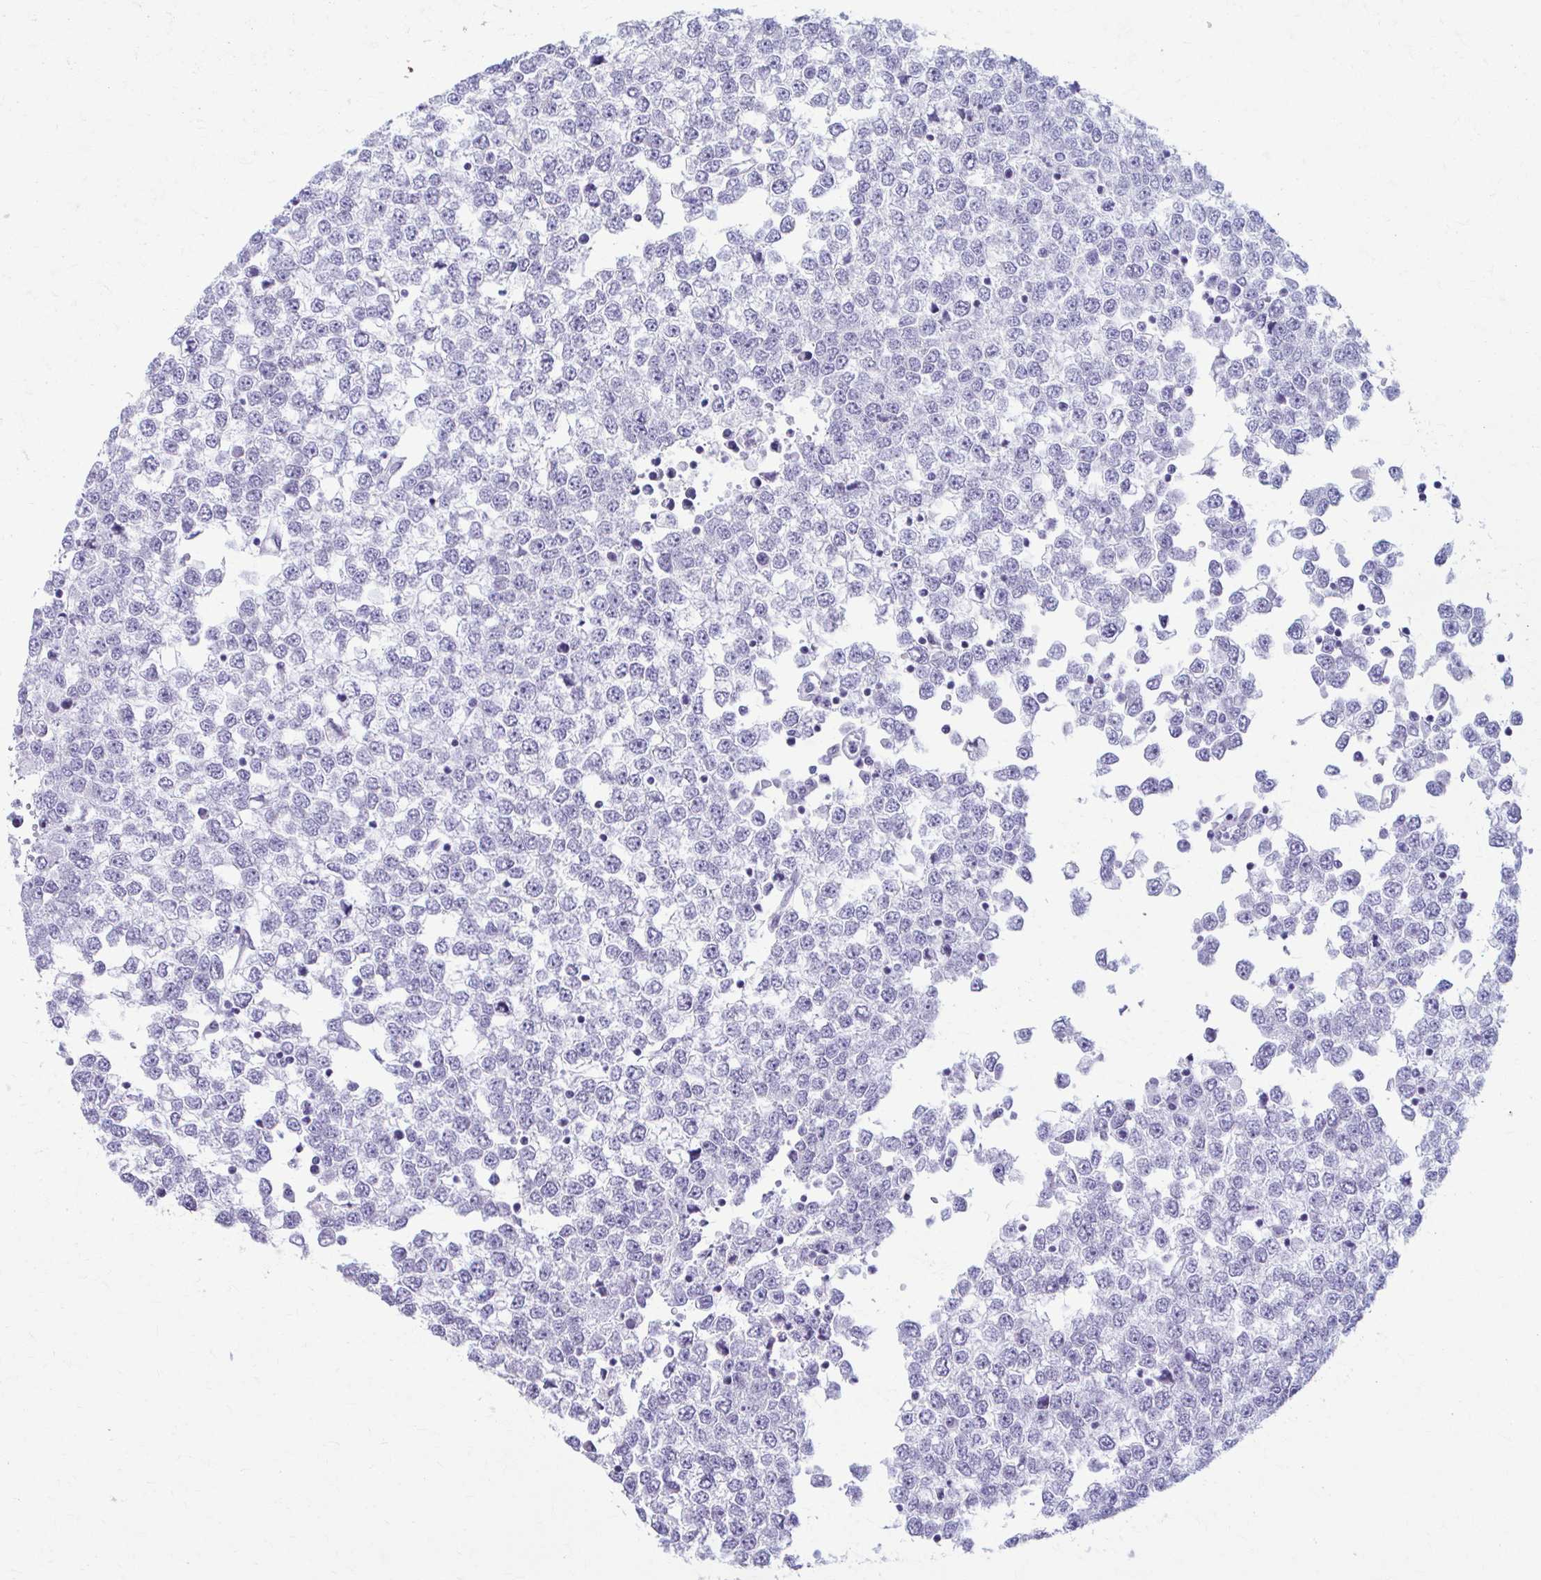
{"staining": {"intensity": "negative", "quantity": "none", "location": "none"}, "tissue": "testis cancer", "cell_type": "Tumor cells", "image_type": "cancer", "snomed": [{"axis": "morphology", "description": "Seminoma, NOS"}, {"axis": "topography", "description": "Testis"}], "caption": "This is an IHC photomicrograph of testis seminoma. There is no positivity in tumor cells.", "gene": "PRKRA", "patient": {"sex": "male", "age": 65}}